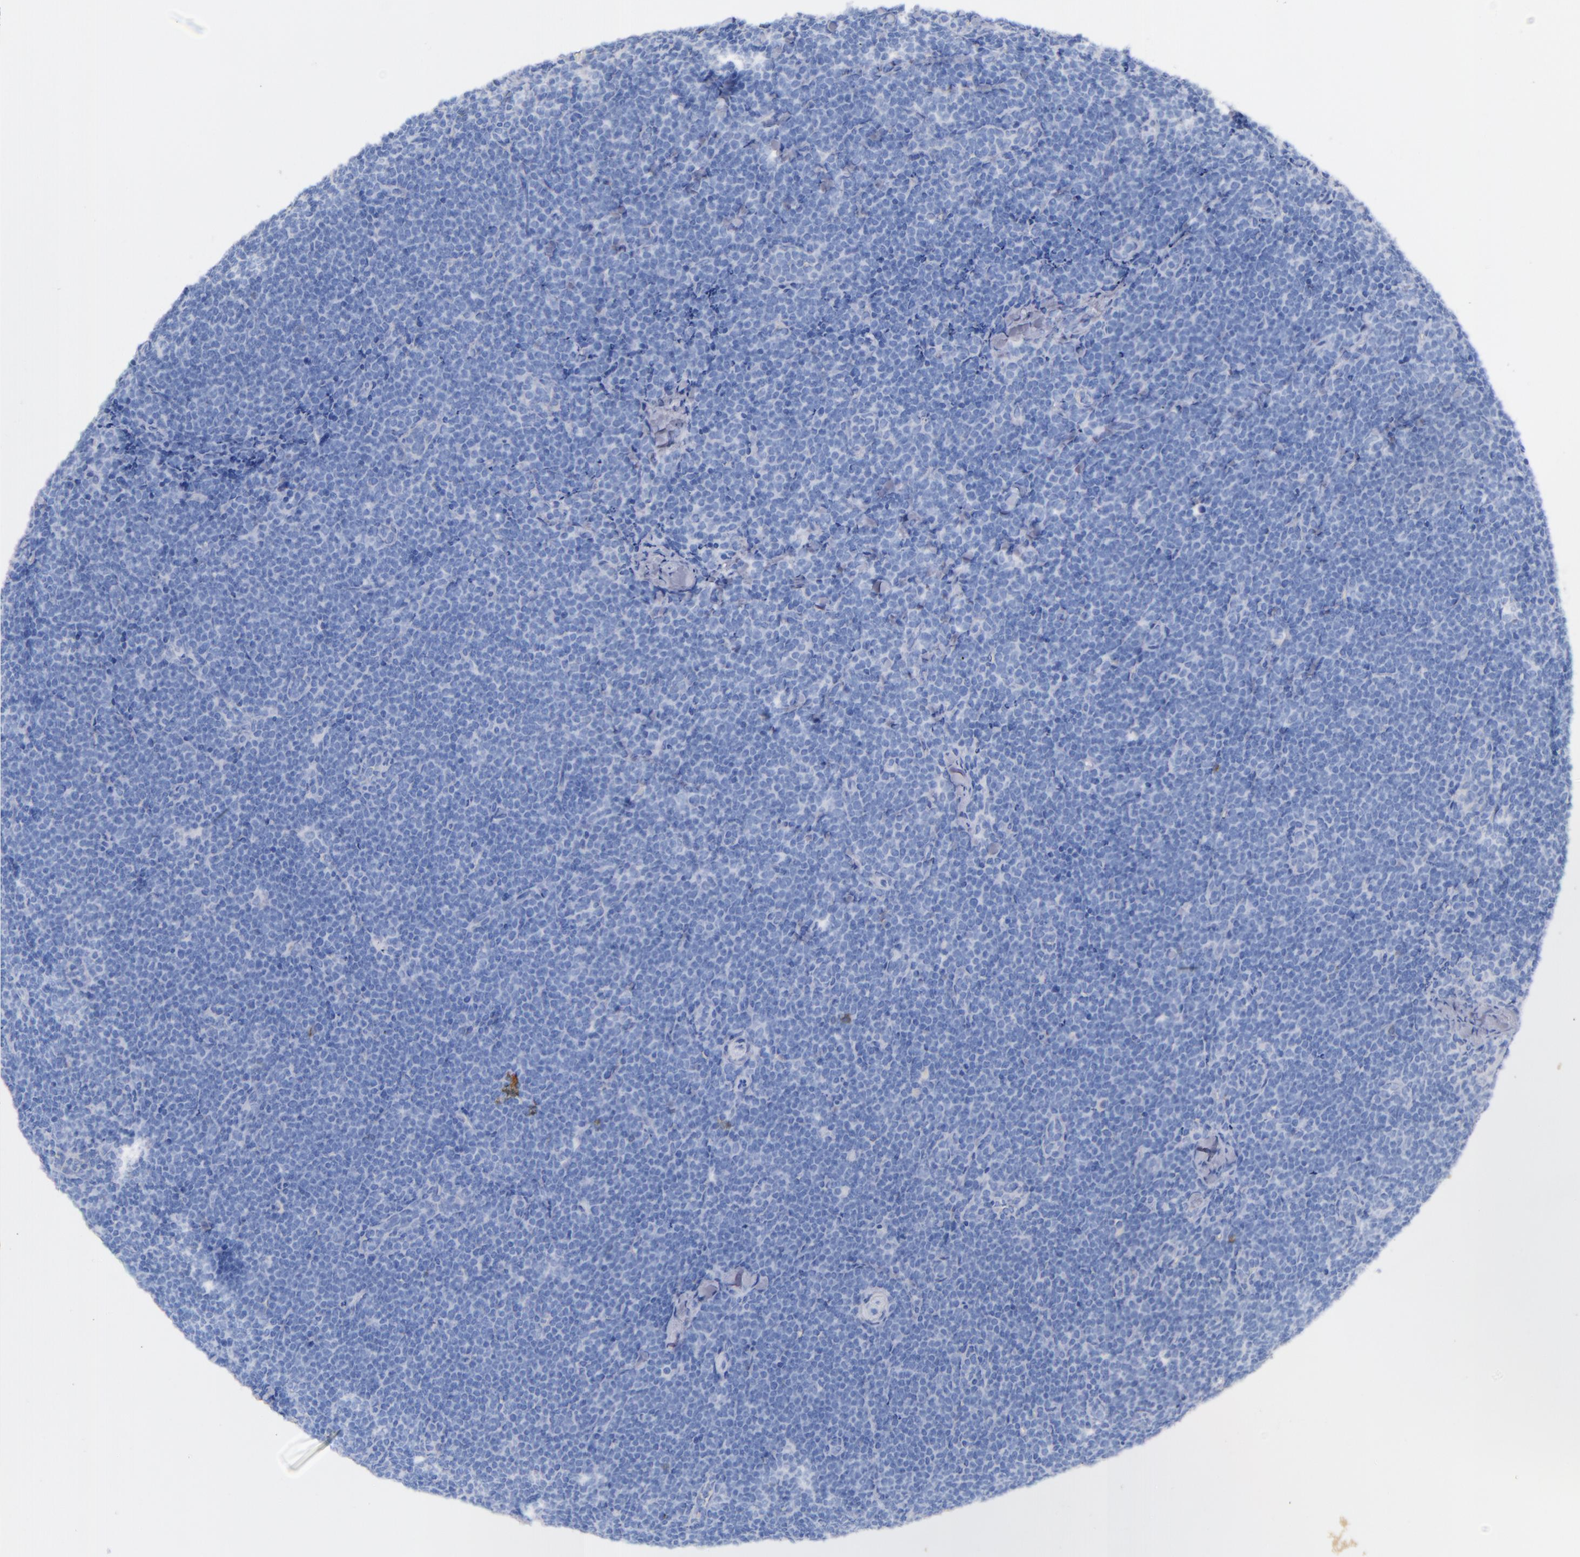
{"staining": {"intensity": "negative", "quantity": "none", "location": "none"}, "tissue": "lymphoma", "cell_type": "Tumor cells", "image_type": "cancer", "snomed": [{"axis": "morphology", "description": "Malignant lymphoma, non-Hodgkin's type, High grade"}, {"axis": "topography", "description": "Lymph node"}], "caption": "A micrograph of lymphoma stained for a protein reveals no brown staining in tumor cells. (Immunohistochemistry (ihc), brightfield microscopy, high magnification).", "gene": "KIT", "patient": {"sex": "female", "age": 58}}